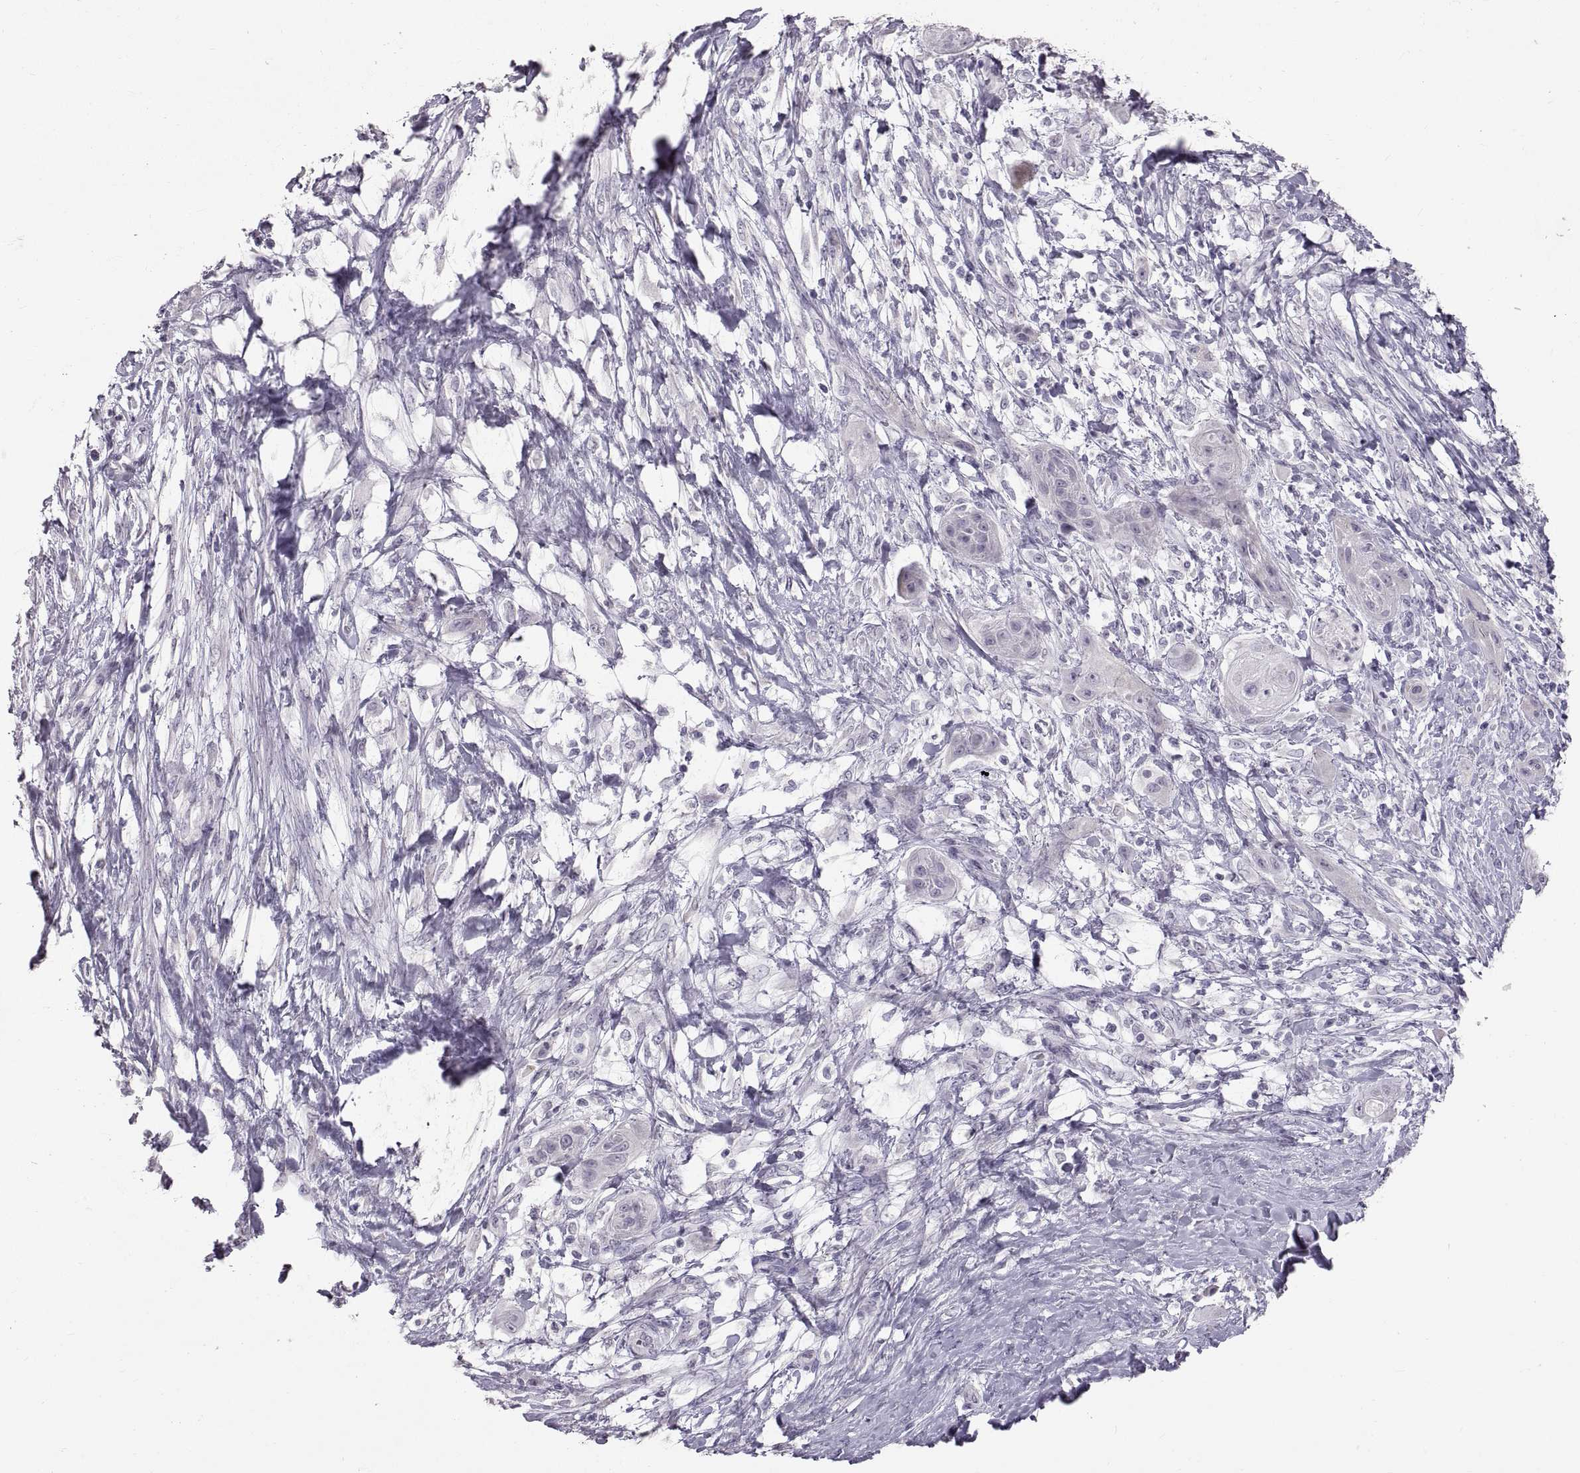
{"staining": {"intensity": "negative", "quantity": "none", "location": "none"}, "tissue": "skin cancer", "cell_type": "Tumor cells", "image_type": "cancer", "snomed": [{"axis": "morphology", "description": "Squamous cell carcinoma, NOS"}, {"axis": "topography", "description": "Skin"}], "caption": "High power microscopy photomicrograph of an immunohistochemistry (IHC) histopathology image of skin squamous cell carcinoma, revealing no significant expression in tumor cells.", "gene": "SPACDR", "patient": {"sex": "male", "age": 62}}